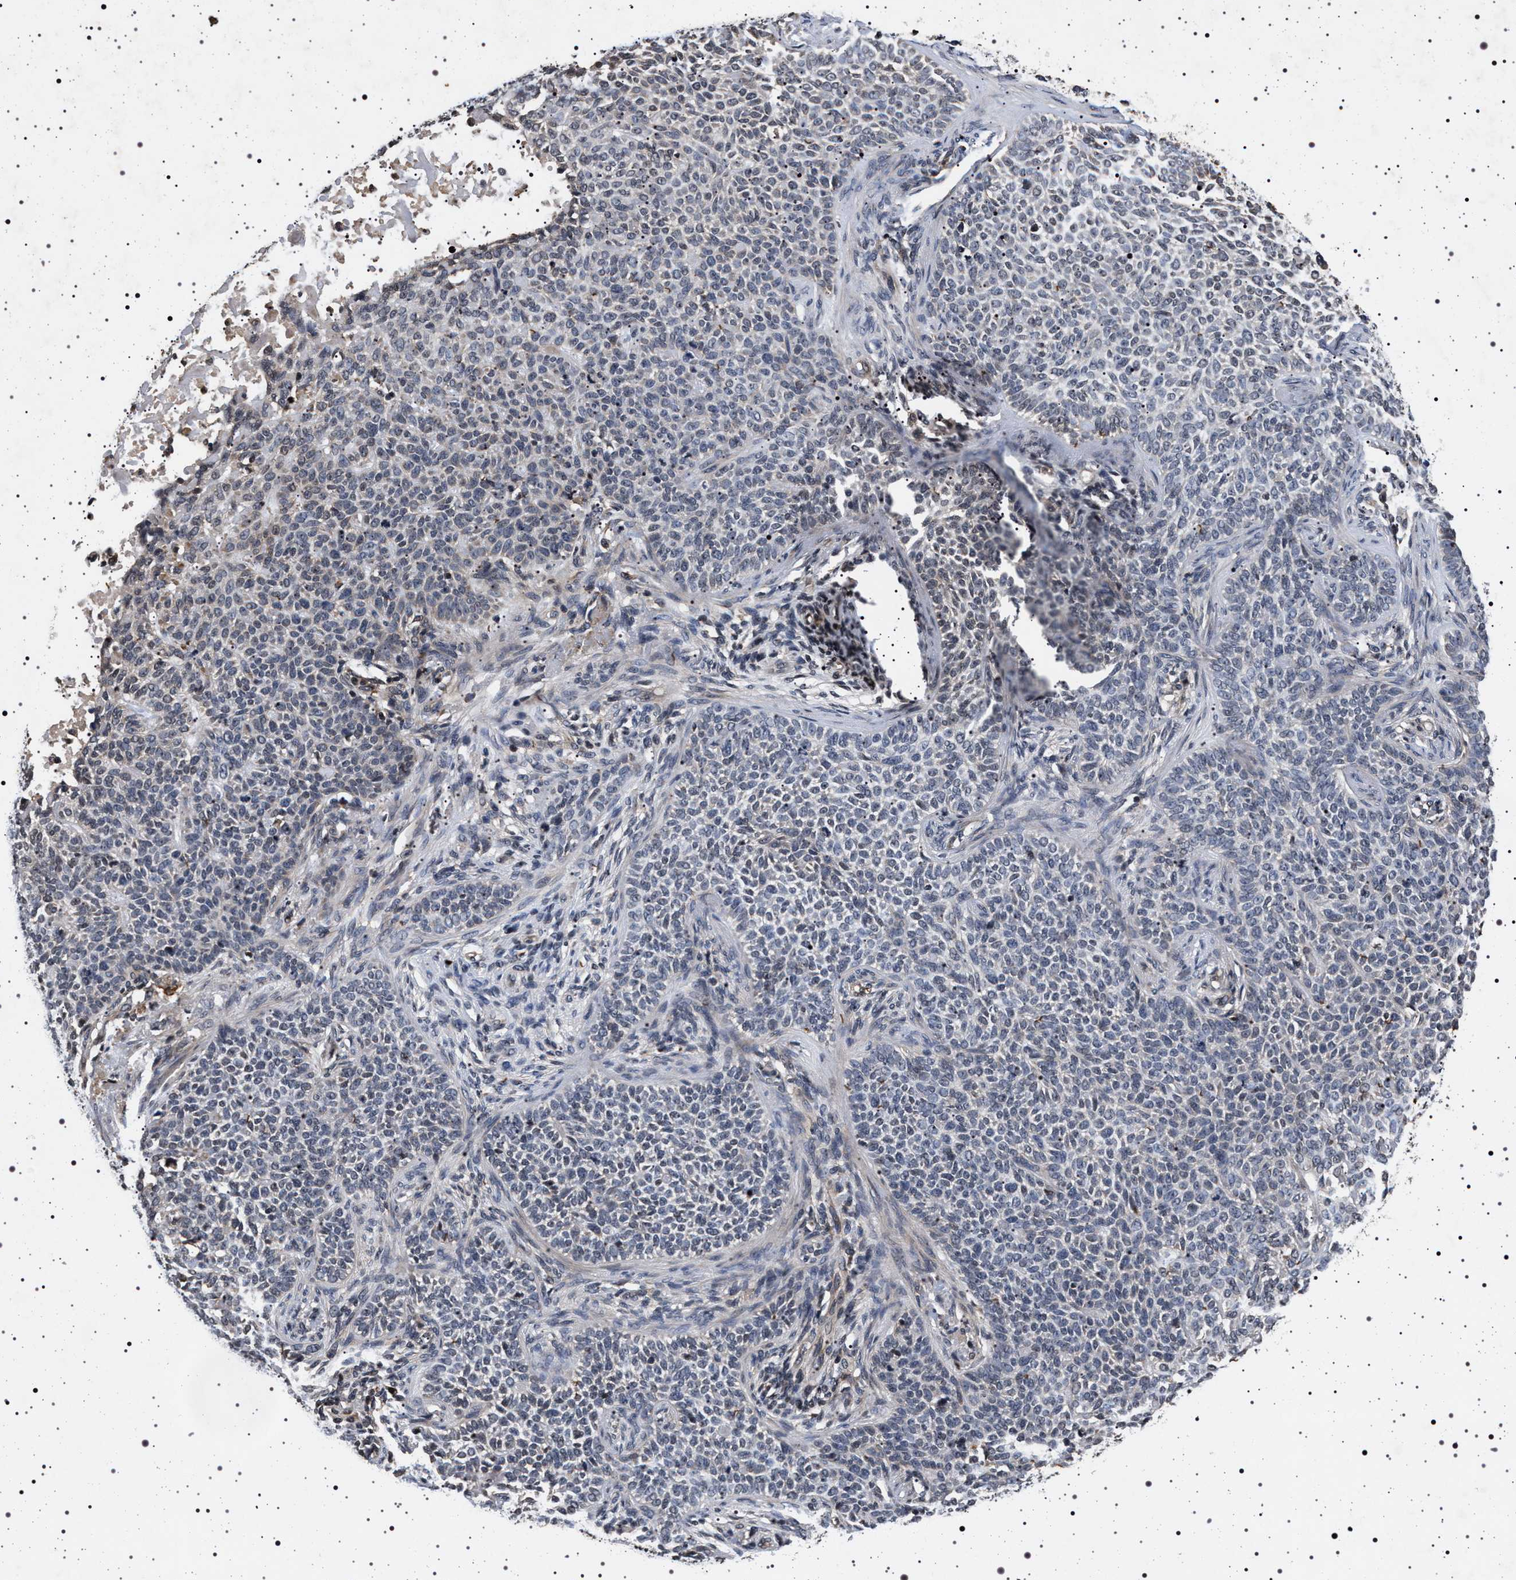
{"staining": {"intensity": "negative", "quantity": "none", "location": "none"}, "tissue": "skin cancer", "cell_type": "Tumor cells", "image_type": "cancer", "snomed": [{"axis": "morphology", "description": "Normal tissue, NOS"}, {"axis": "morphology", "description": "Basal cell carcinoma"}, {"axis": "topography", "description": "Skin"}], "caption": "IHC photomicrograph of basal cell carcinoma (skin) stained for a protein (brown), which shows no positivity in tumor cells.", "gene": "CDKN1B", "patient": {"sex": "male", "age": 87}}